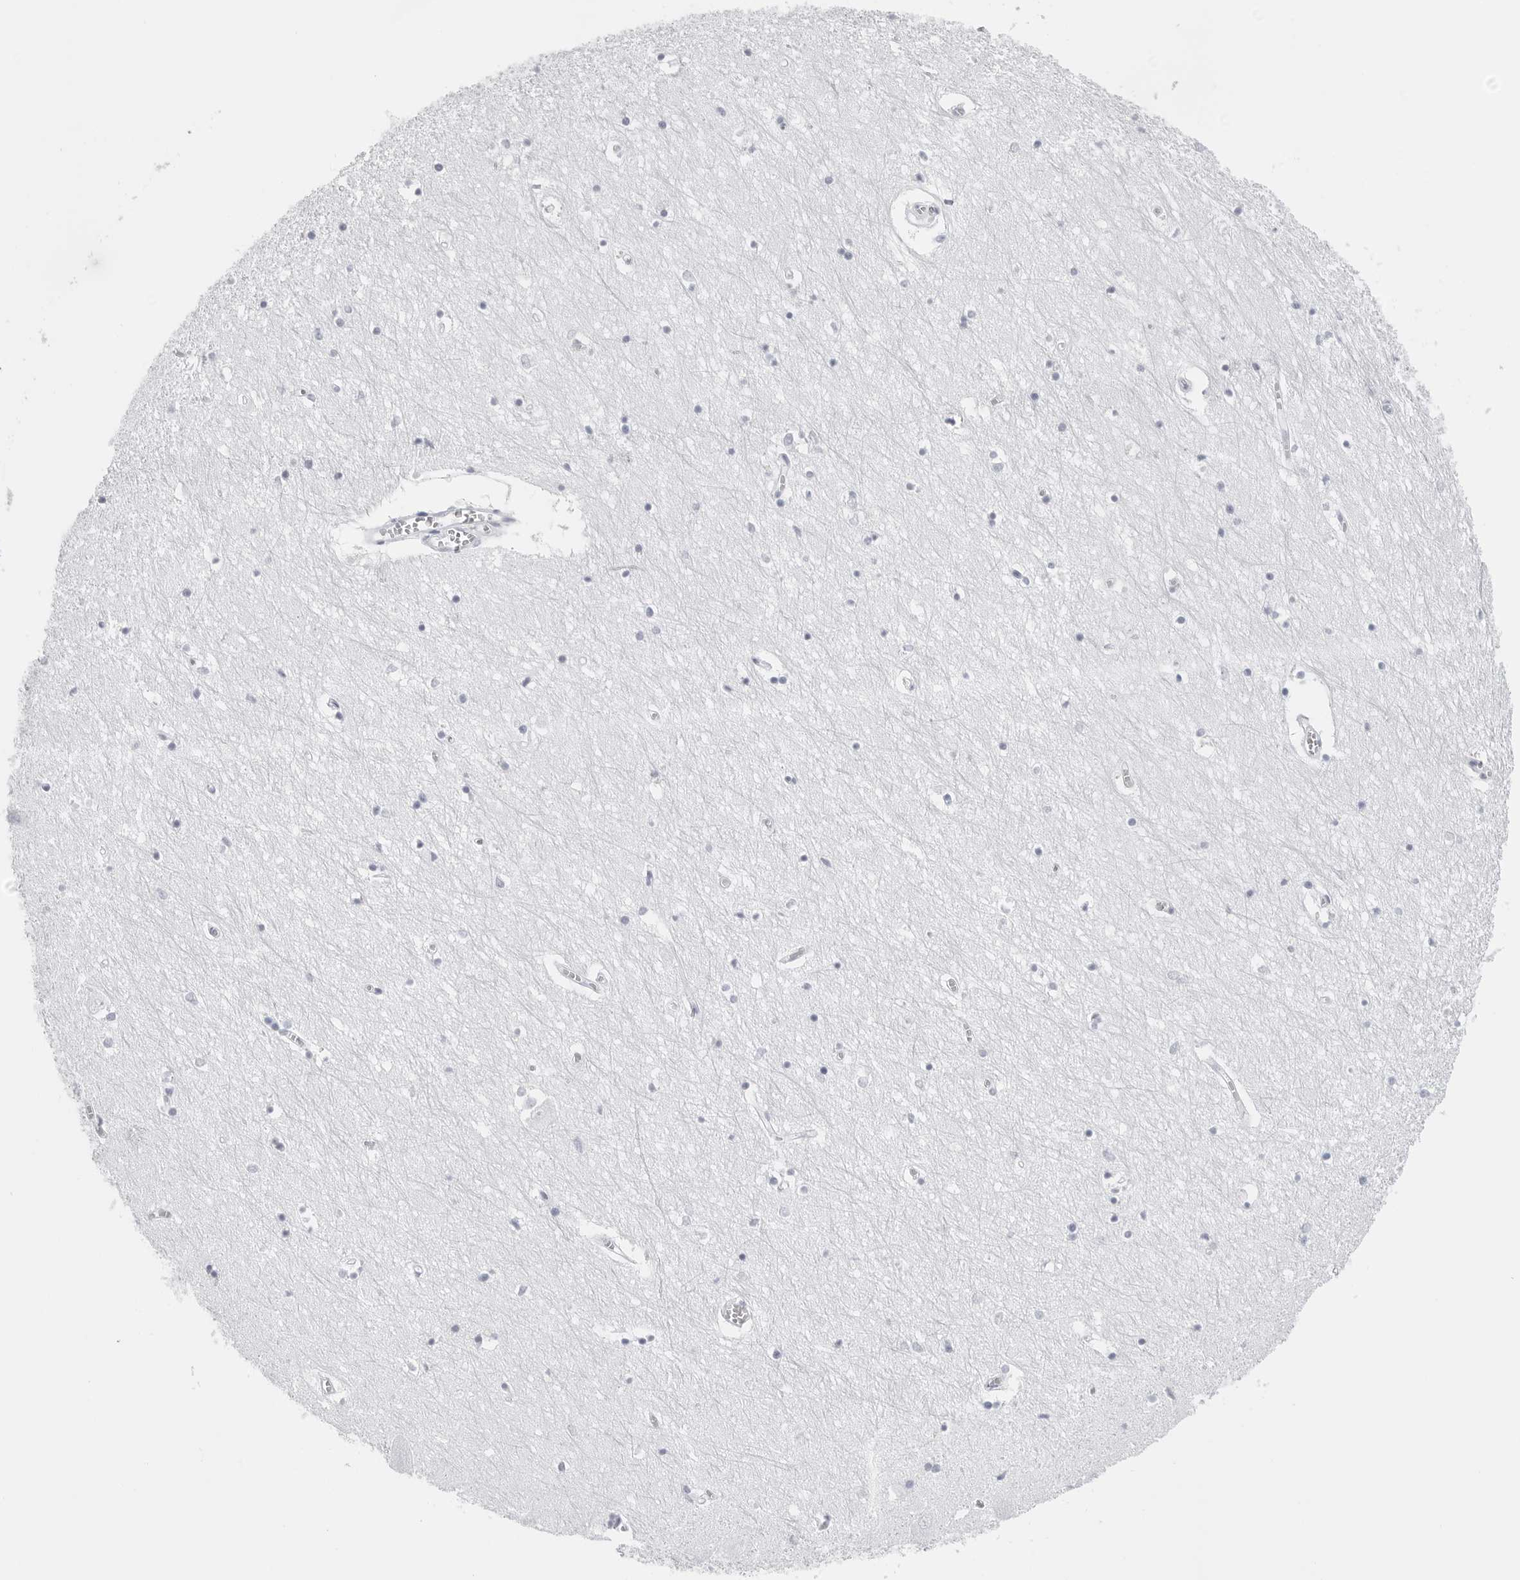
{"staining": {"intensity": "negative", "quantity": "none", "location": "none"}, "tissue": "hippocampus", "cell_type": "Glial cells", "image_type": "normal", "snomed": [{"axis": "morphology", "description": "Normal tissue, NOS"}, {"axis": "topography", "description": "Hippocampus"}], "caption": "An IHC photomicrograph of unremarkable hippocampus is shown. There is no staining in glial cells of hippocampus. Brightfield microscopy of immunohistochemistry stained with DAB (3,3'-diaminobenzidine) (brown) and hematoxylin (blue), captured at high magnification.", "gene": "CST2", "patient": {"sex": "male", "age": 70}}